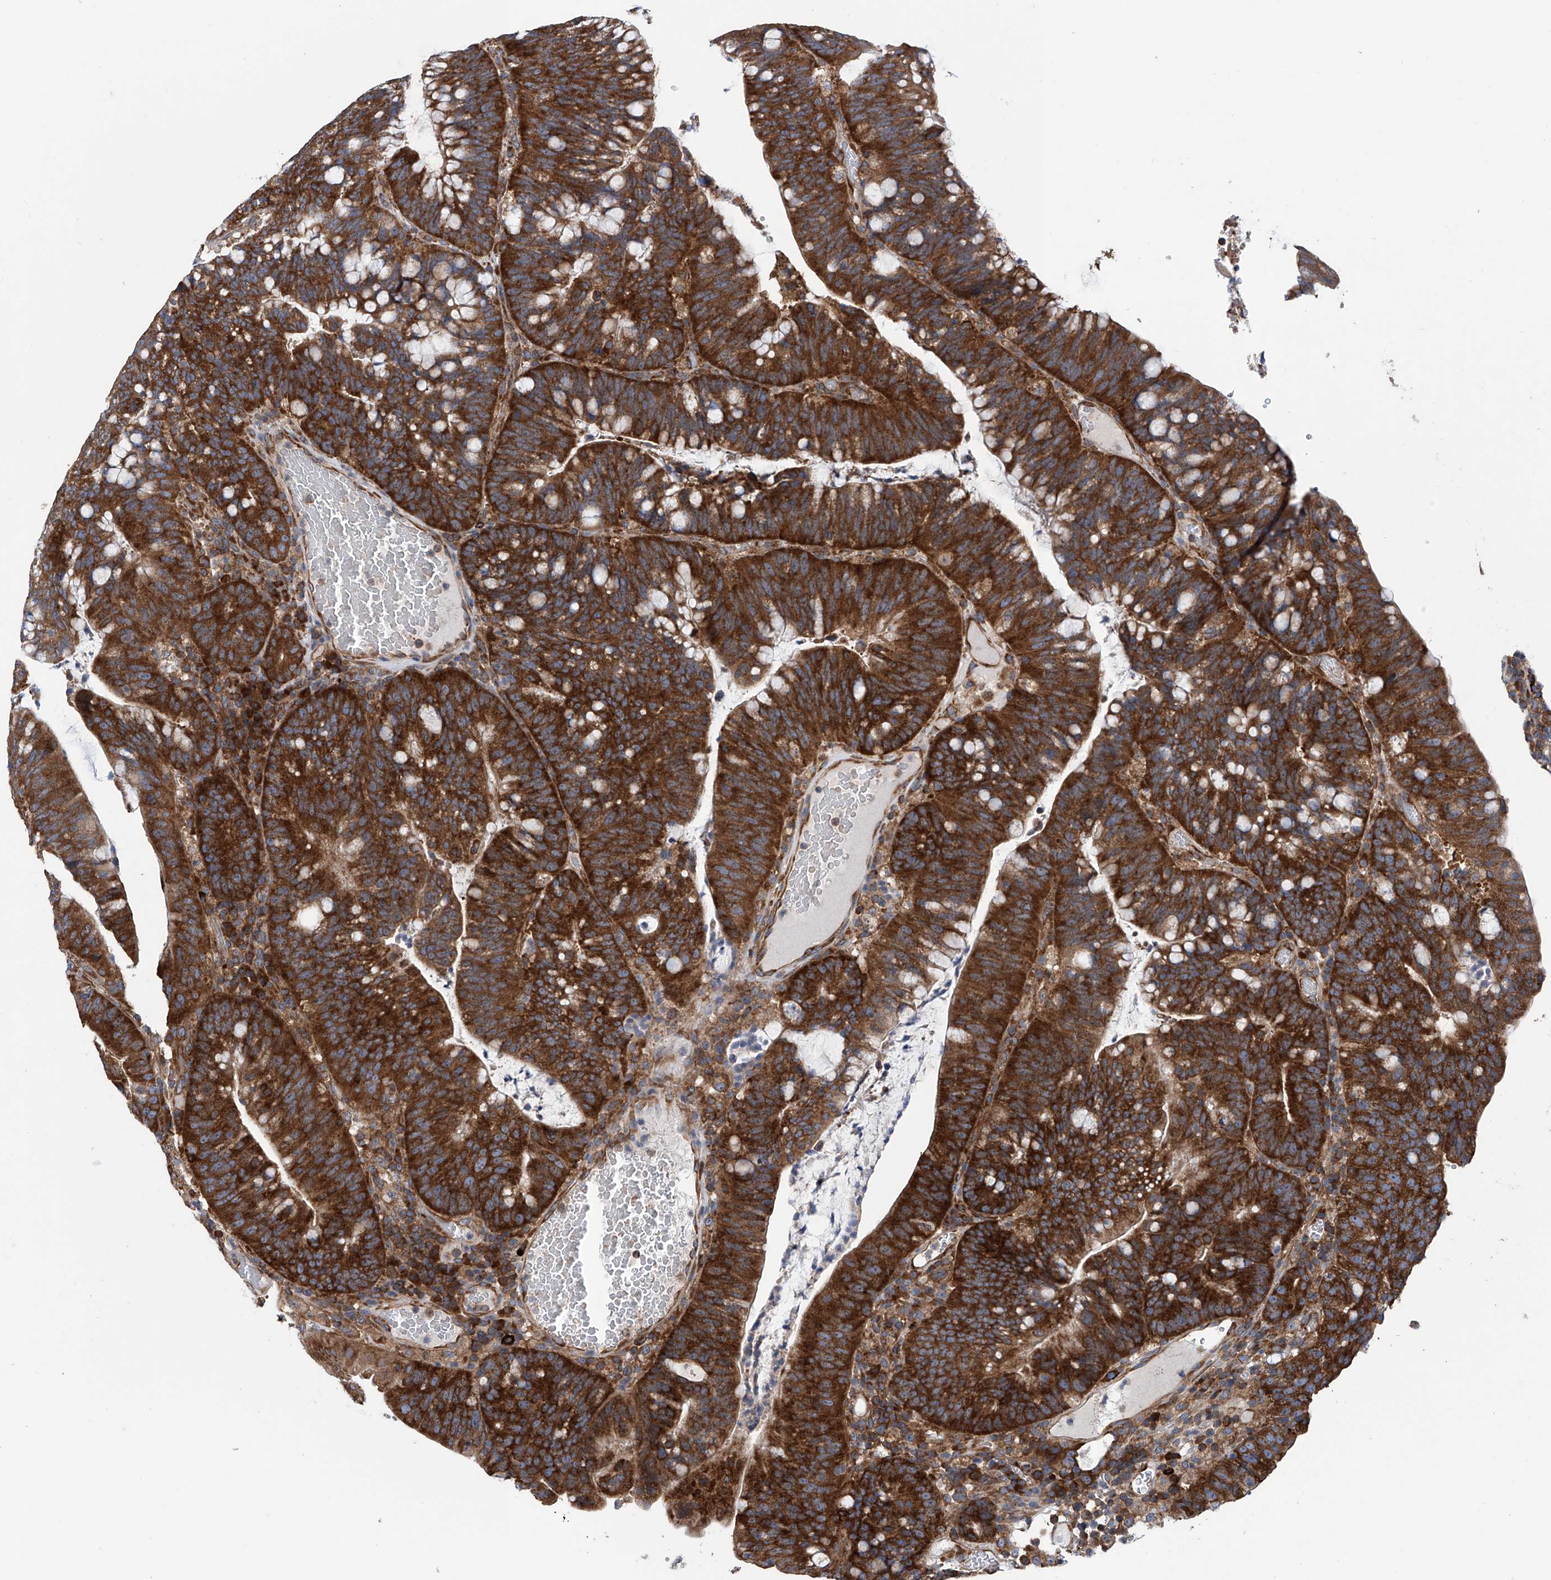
{"staining": {"intensity": "strong", "quantity": ">75%", "location": "cytoplasmic/membranous"}, "tissue": "colorectal cancer", "cell_type": "Tumor cells", "image_type": "cancer", "snomed": [{"axis": "morphology", "description": "Adenocarcinoma, NOS"}, {"axis": "topography", "description": "Colon"}], "caption": "High-power microscopy captured an immunohistochemistry (IHC) photomicrograph of colorectal adenocarcinoma, revealing strong cytoplasmic/membranous expression in about >75% of tumor cells.", "gene": "SENP2", "patient": {"sex": "female", "age": 66}}